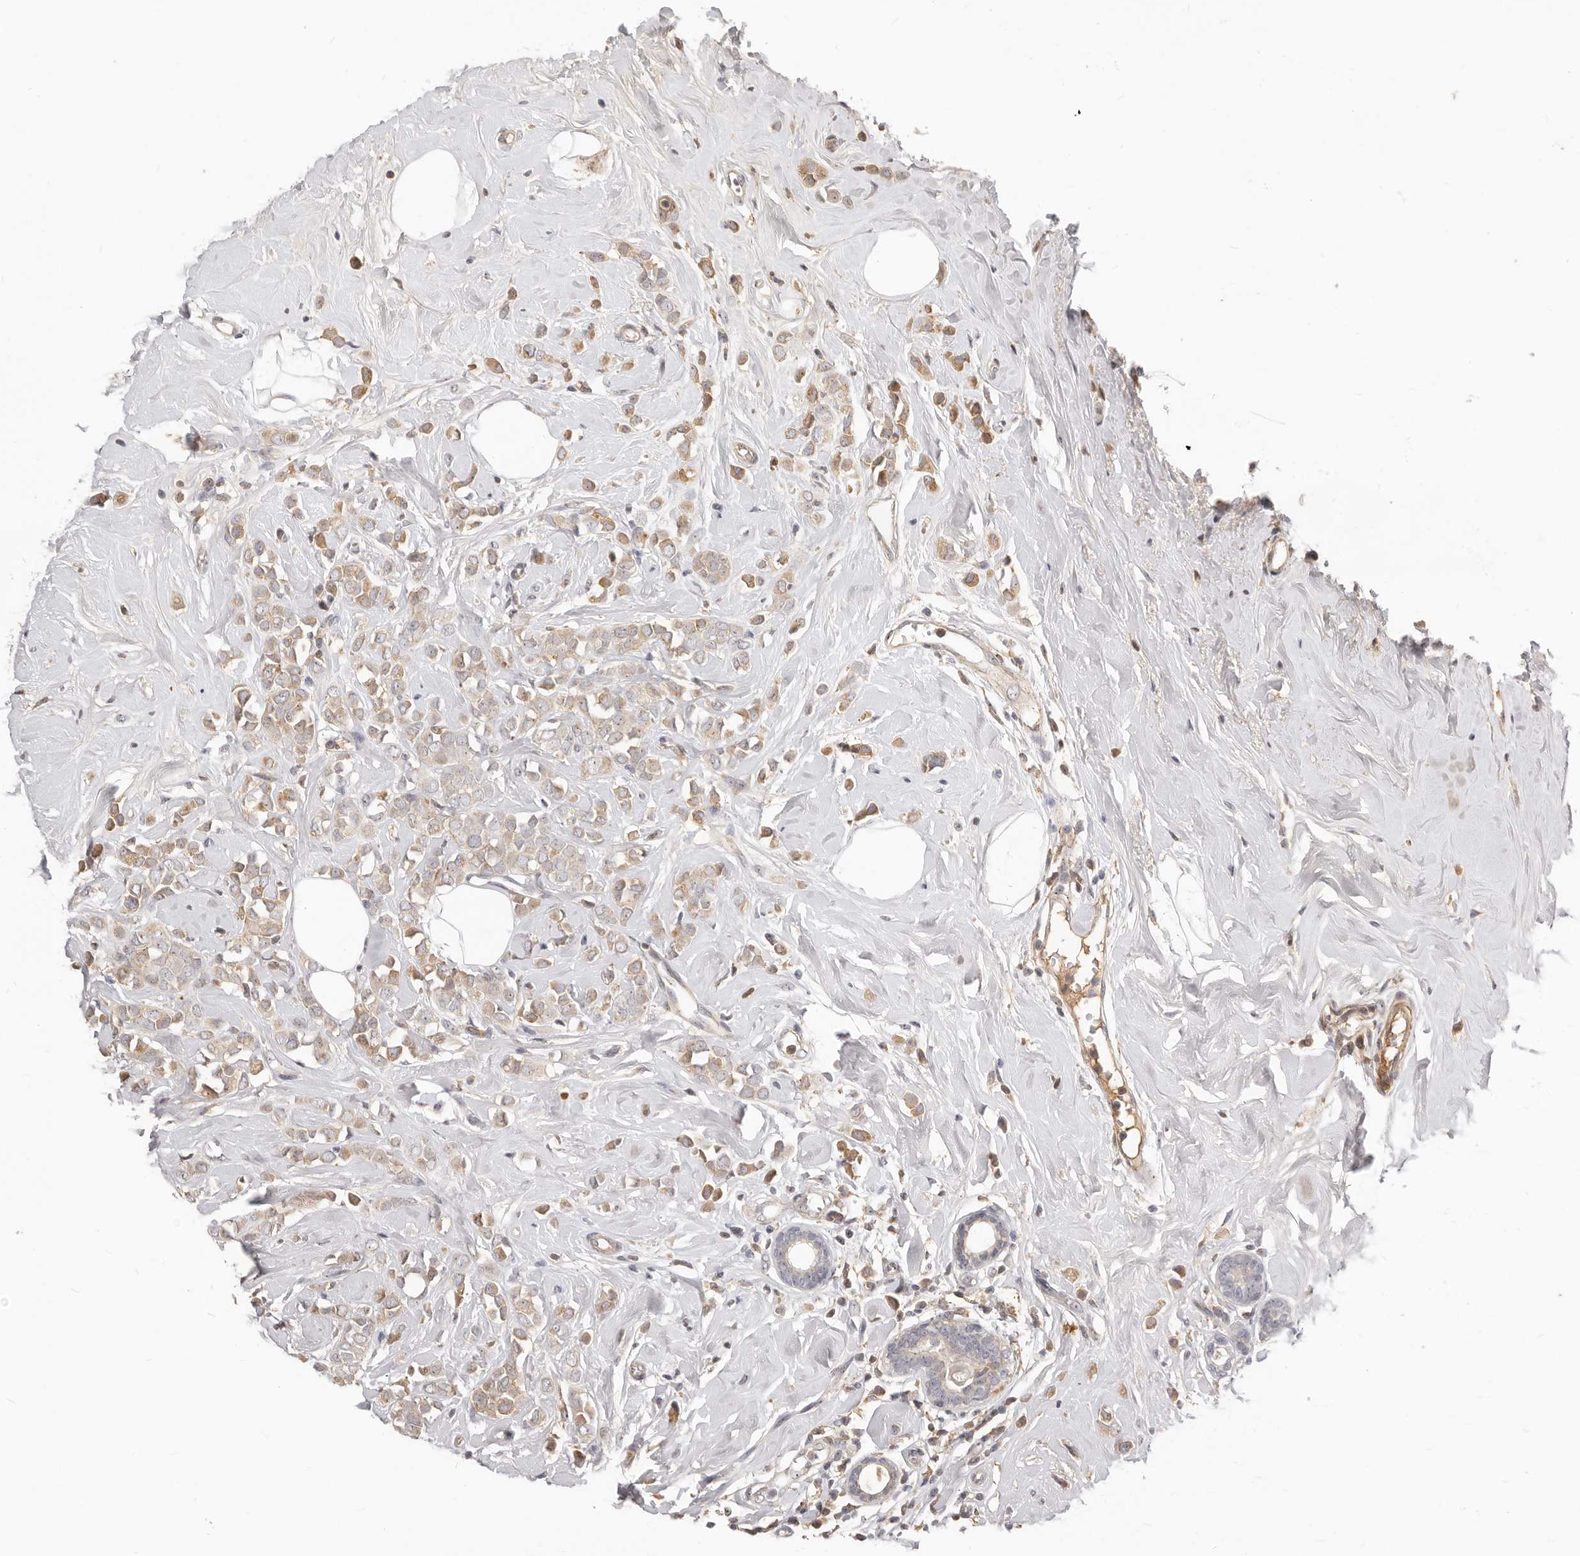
{"staining": {"intensity": "weak", "quantity": ">75%", "location": "cytoplasmic/membranous"}, "tissue": "breast cancer", "cell_type": "Tumor cells", "image_type": "cancer", "snomed": [{"axis": "morphology", "description": "Lobular carcinoma"}, {"axis": "topography", "description": "Breast"}], "caption": "A high-resolution histopathology image shows immunohistochemistry staining of breast lobular carcinoma, which demonstrates weak cytoplasmic/membranous expression in about >75% of tumor cells.", "gene": "MICALL2", "patient": {"sex": "female", "age": 47}}